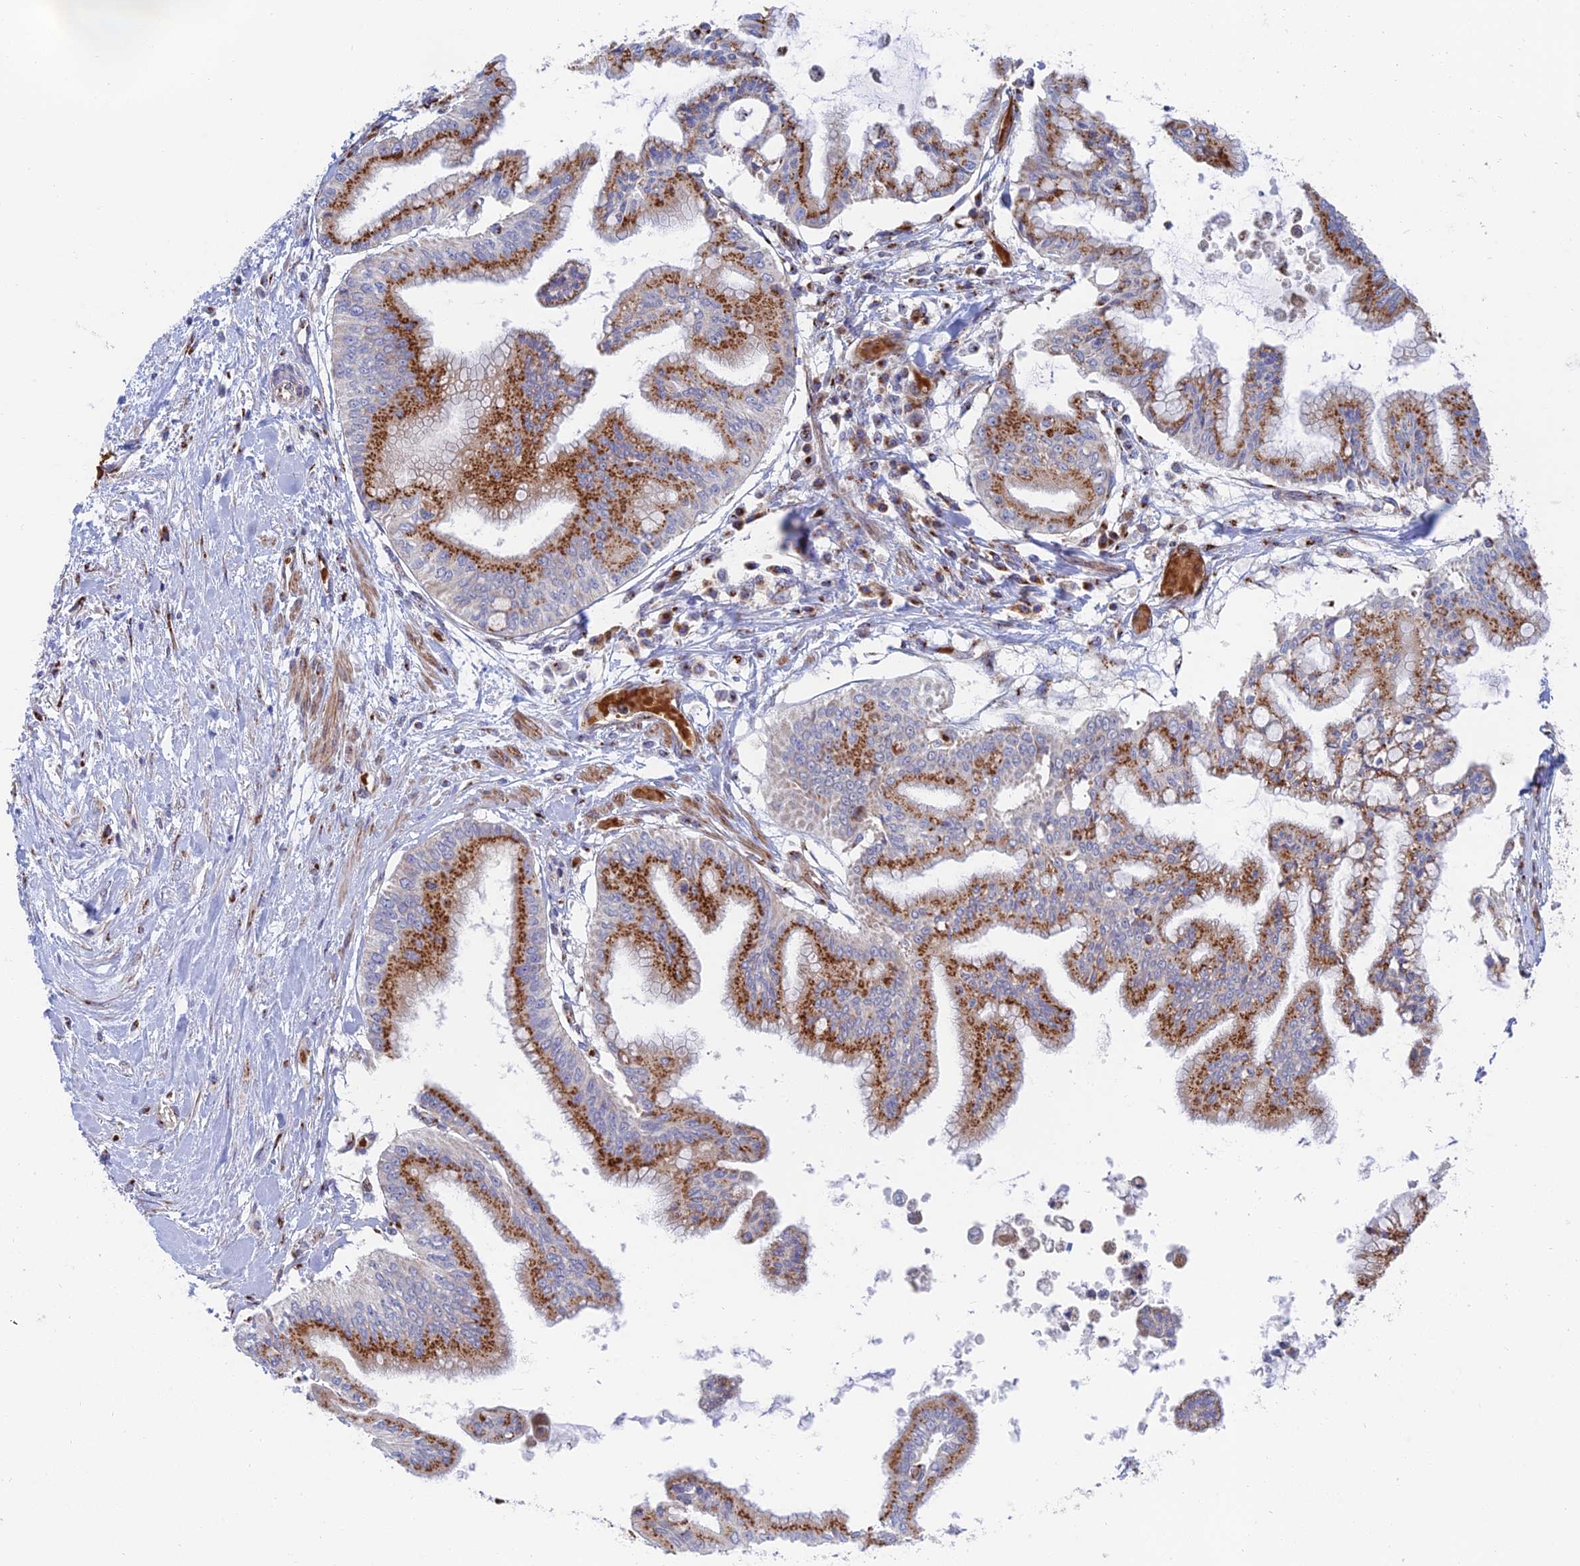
{"staining": {"intensity": "strong", "quantity": ">75%", "location": "cytoplasmic/membranous"}, "tissue": "pancreatic cancer", "cell_type": "Tumor cells", "image_type": "cancer", "snomed": [{"axis": "morphology", "description": "Adenocarcinoma, NOS"}, {"axis": "topography", "description": "Pancreas"}], "caption": "The photomicrograph demonstrates a brown stain indicating the presence of a protein in the cytoplasmic/membranous of tumor cells in pancreatic cancer.", "gene": "HS2ST1", "patient": {"sex": "male", "age": 46}}